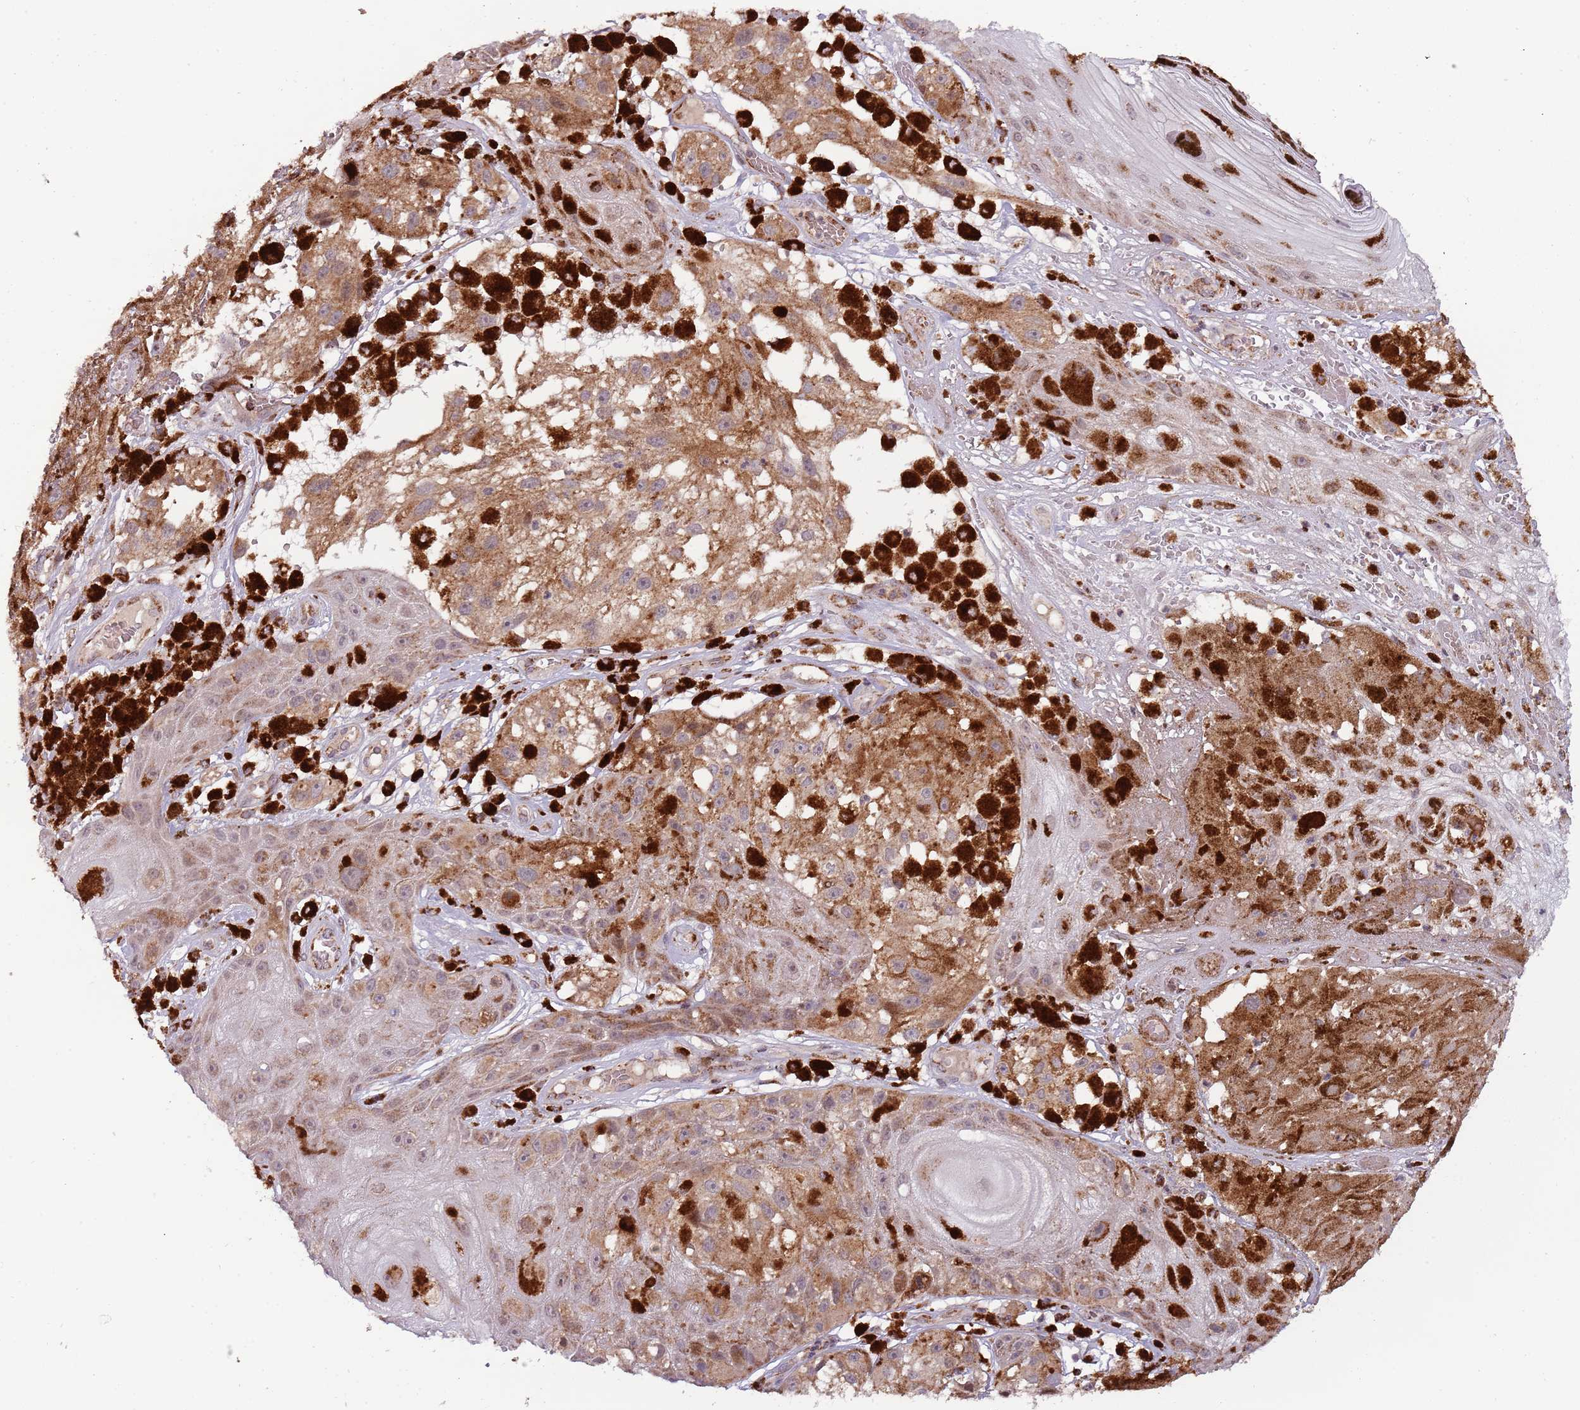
{"staining": {"intensity": "moderate", "quantity": ">75%", "location": "cytoplasmic/membranous"}, "tissue": "melanoma", "cell_type": "Tumor cells", "image_type": "cancer", "snomed": [{"axis": "morphology", "description": "Malignant melanoma, NOS"}, {"axis": "topography", "description": "Skin"}], "caption": "Immunohistochemistry of human melanoma demonstrates medium levels of moderate cytoplasmic/membranous expression in approximately >75% of tumor cells. (DAB (3,3'-diaminobenzidine) IHC, brown staining for protein, blue staining for nuclei).", "gene": "ULK3", "patient": {"sex": "male", "age": 88}}